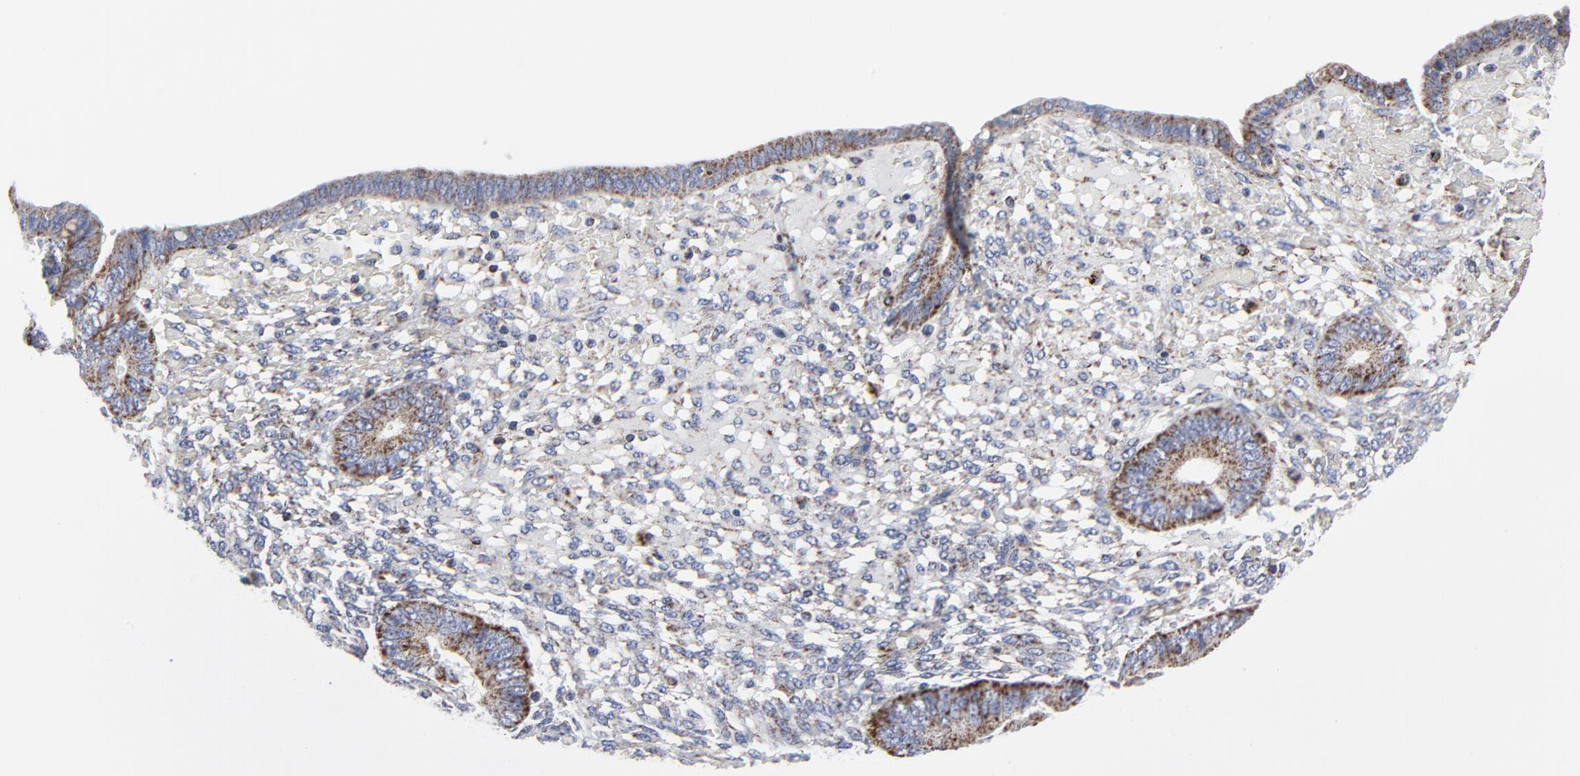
{"staining": {"intensity": "negative", "quantity": "none", "location": "none"}, "tissue": "endometrium", "cell_type": "Cells in endometrial stroma", "image_type": "normal", "snomed": [{"axis": "morphology", "description": "Normal tissue, NOS"}, {"axis": "topography", "description": "Endometrium"}], "caption": "High magnification brightfield microscopy of unremarkable endometrium stained with DAB (3,3'-diaminobenzidine) (brown) and counterstained with hematoxylin (blue): cells in endometrial stroma show no significant staining.", "gene": "TXNRD2", "patient": {"sex": "female", "age": 42}}